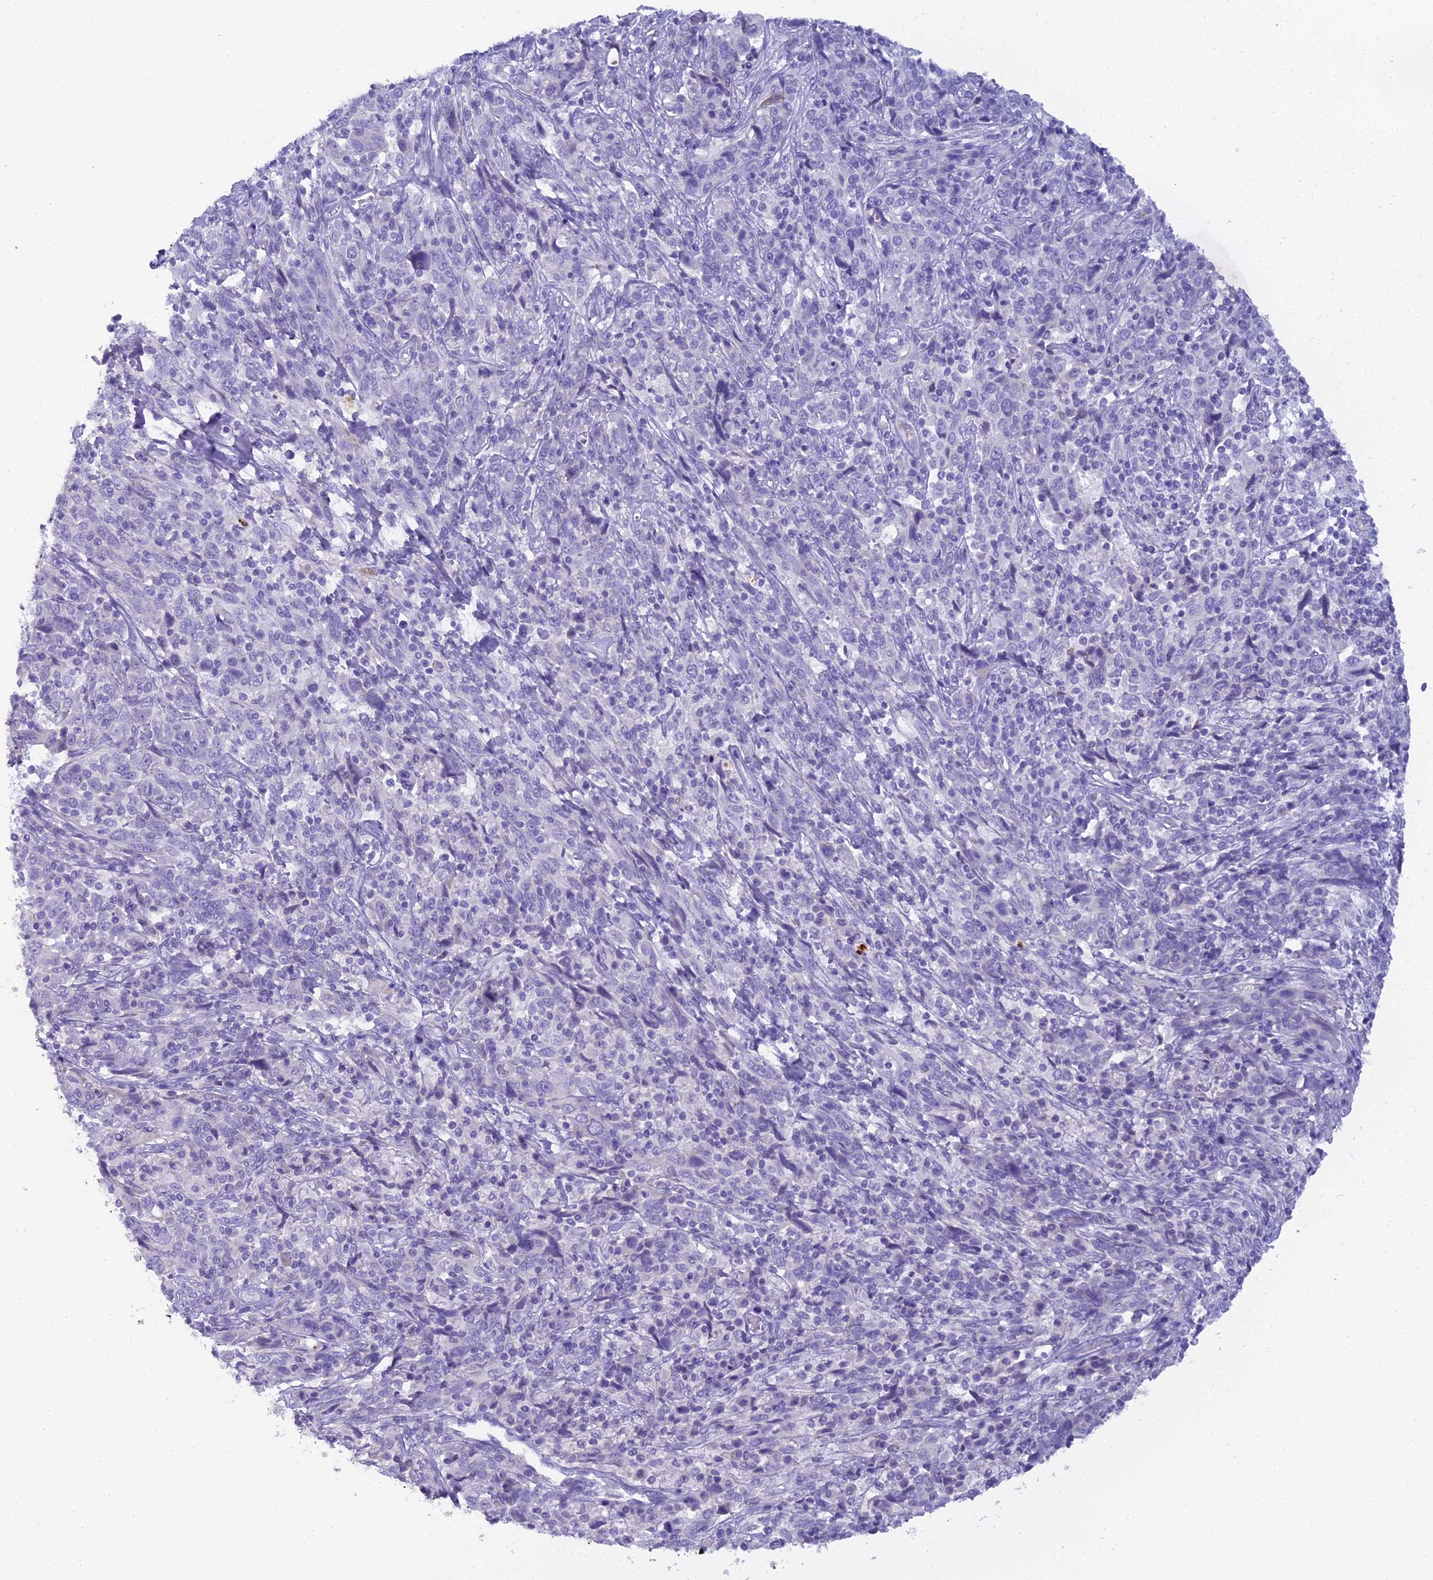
{"staining": {"intensity": "negative", "quantity": "none", "location": "none"}, "tissue": "cervical cancer", "cell_type": "Tumor cells", "image_type": "cancer", "snomed": [{"axis": "morphology", "description": "Squamous cell carcinoma, NOS"}, {"axis": "topography", "description": "Cervix"}], "caption": "There is no significant positivity in tumor cells of cervical squamous cell carcinoma. (Stains: DAB immunohistochemistry with hematoxylin counter stain, Microscopy: brightfield microscopy at high magnification).", "gene": "UNC80", "patient": {"sex": "female", "age": 46}}